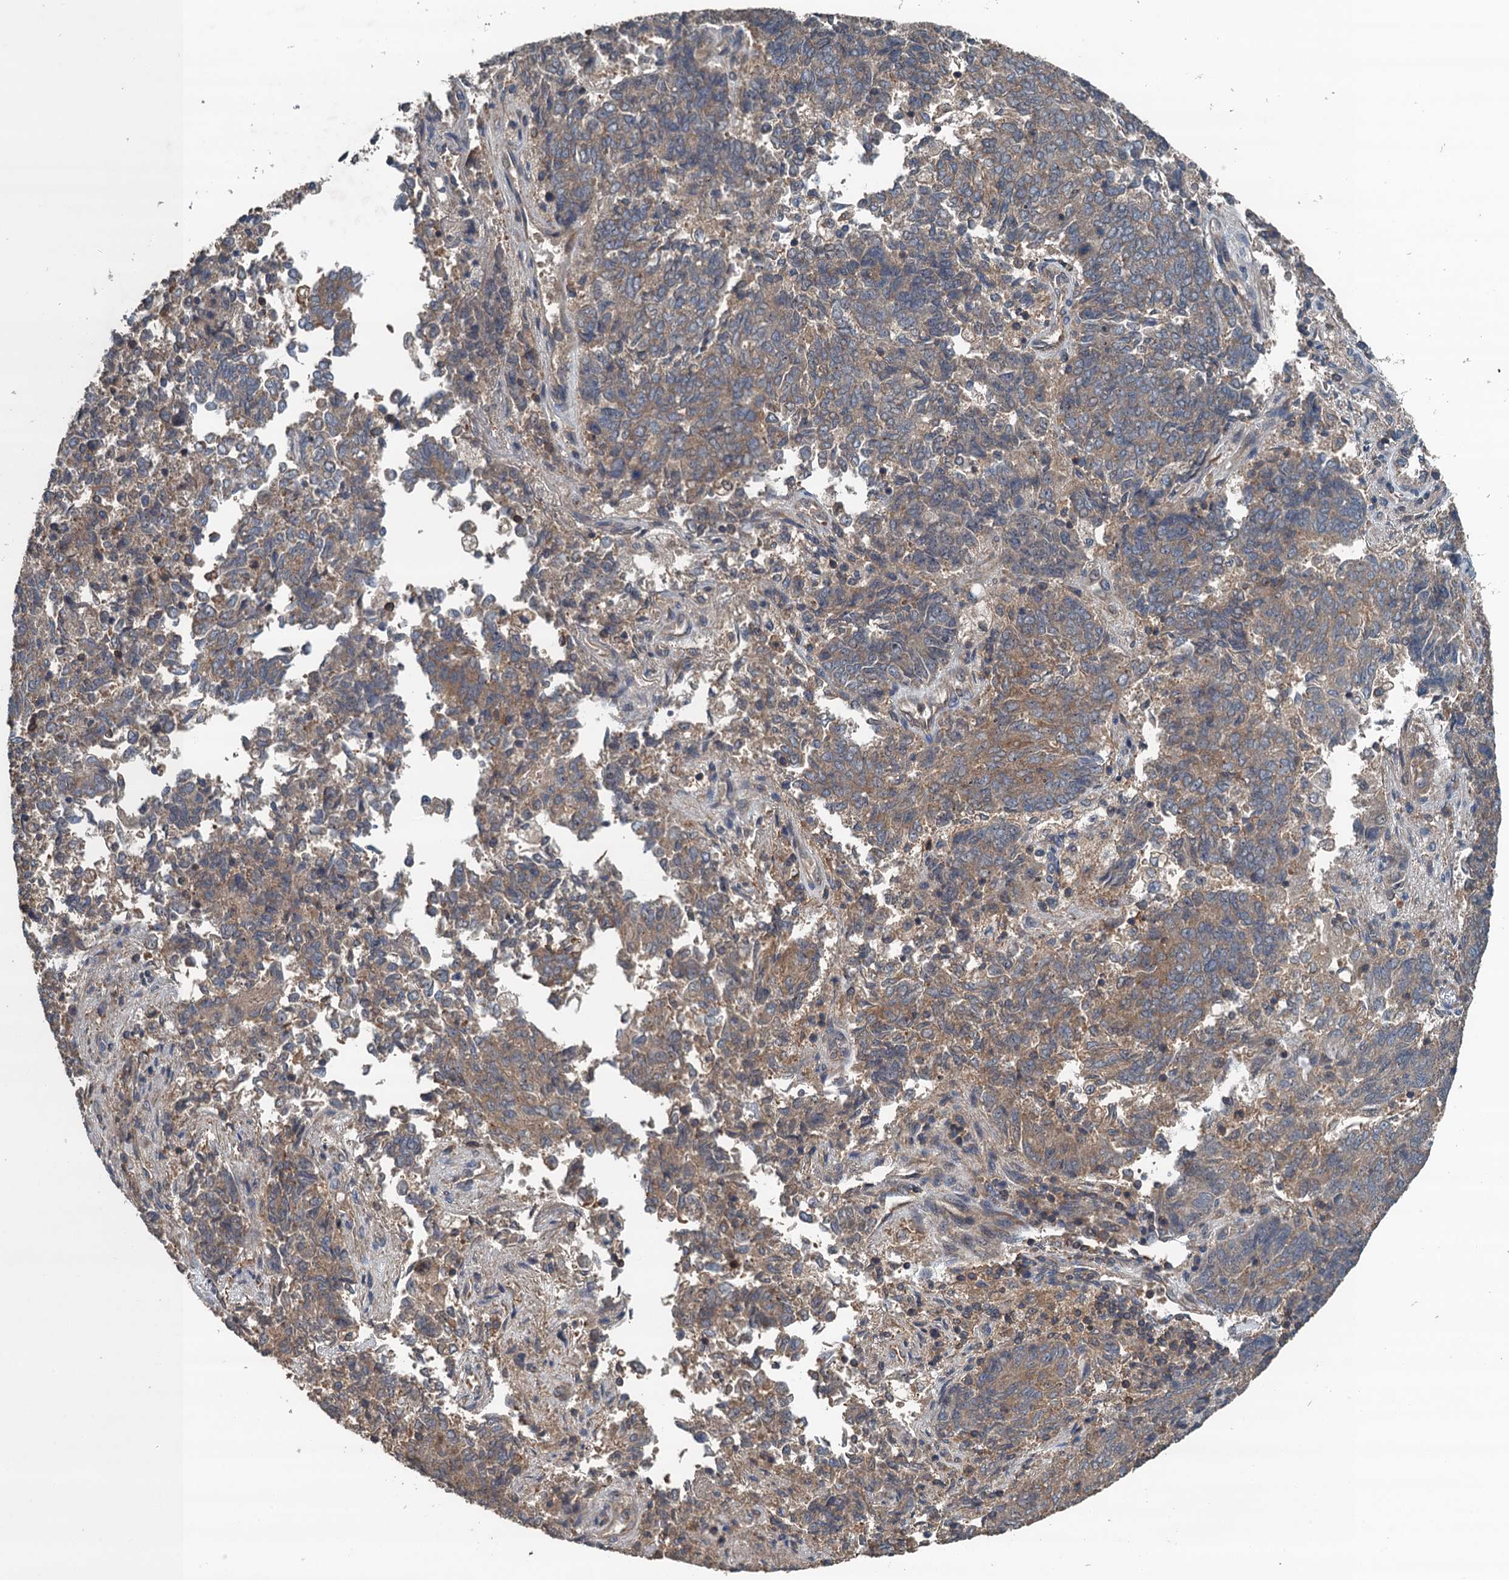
{"staining": {"intensity": "weak", "quantity": ">75%", "location": "cytoplasmic/membranous"}, "tissue": "endometrial cancer", "cell_type": "Tumor cells", "image_type": "cancer", "snomed": [{"axis": "morphology", "description": "Adenocarcinoma, NOS"}, {"axis": "topography", "description": "Endometrium"}], "caption": "Tumor cells reveal low levels of weak cytoplasmic/membranous positivity in about >75% of cells in human endometrial cancer. (DAB IHC, brown staining for protein, blue staining for nuclei).", "gene": "BORCS5", "patient": {"sex": "female", "age": 80}}